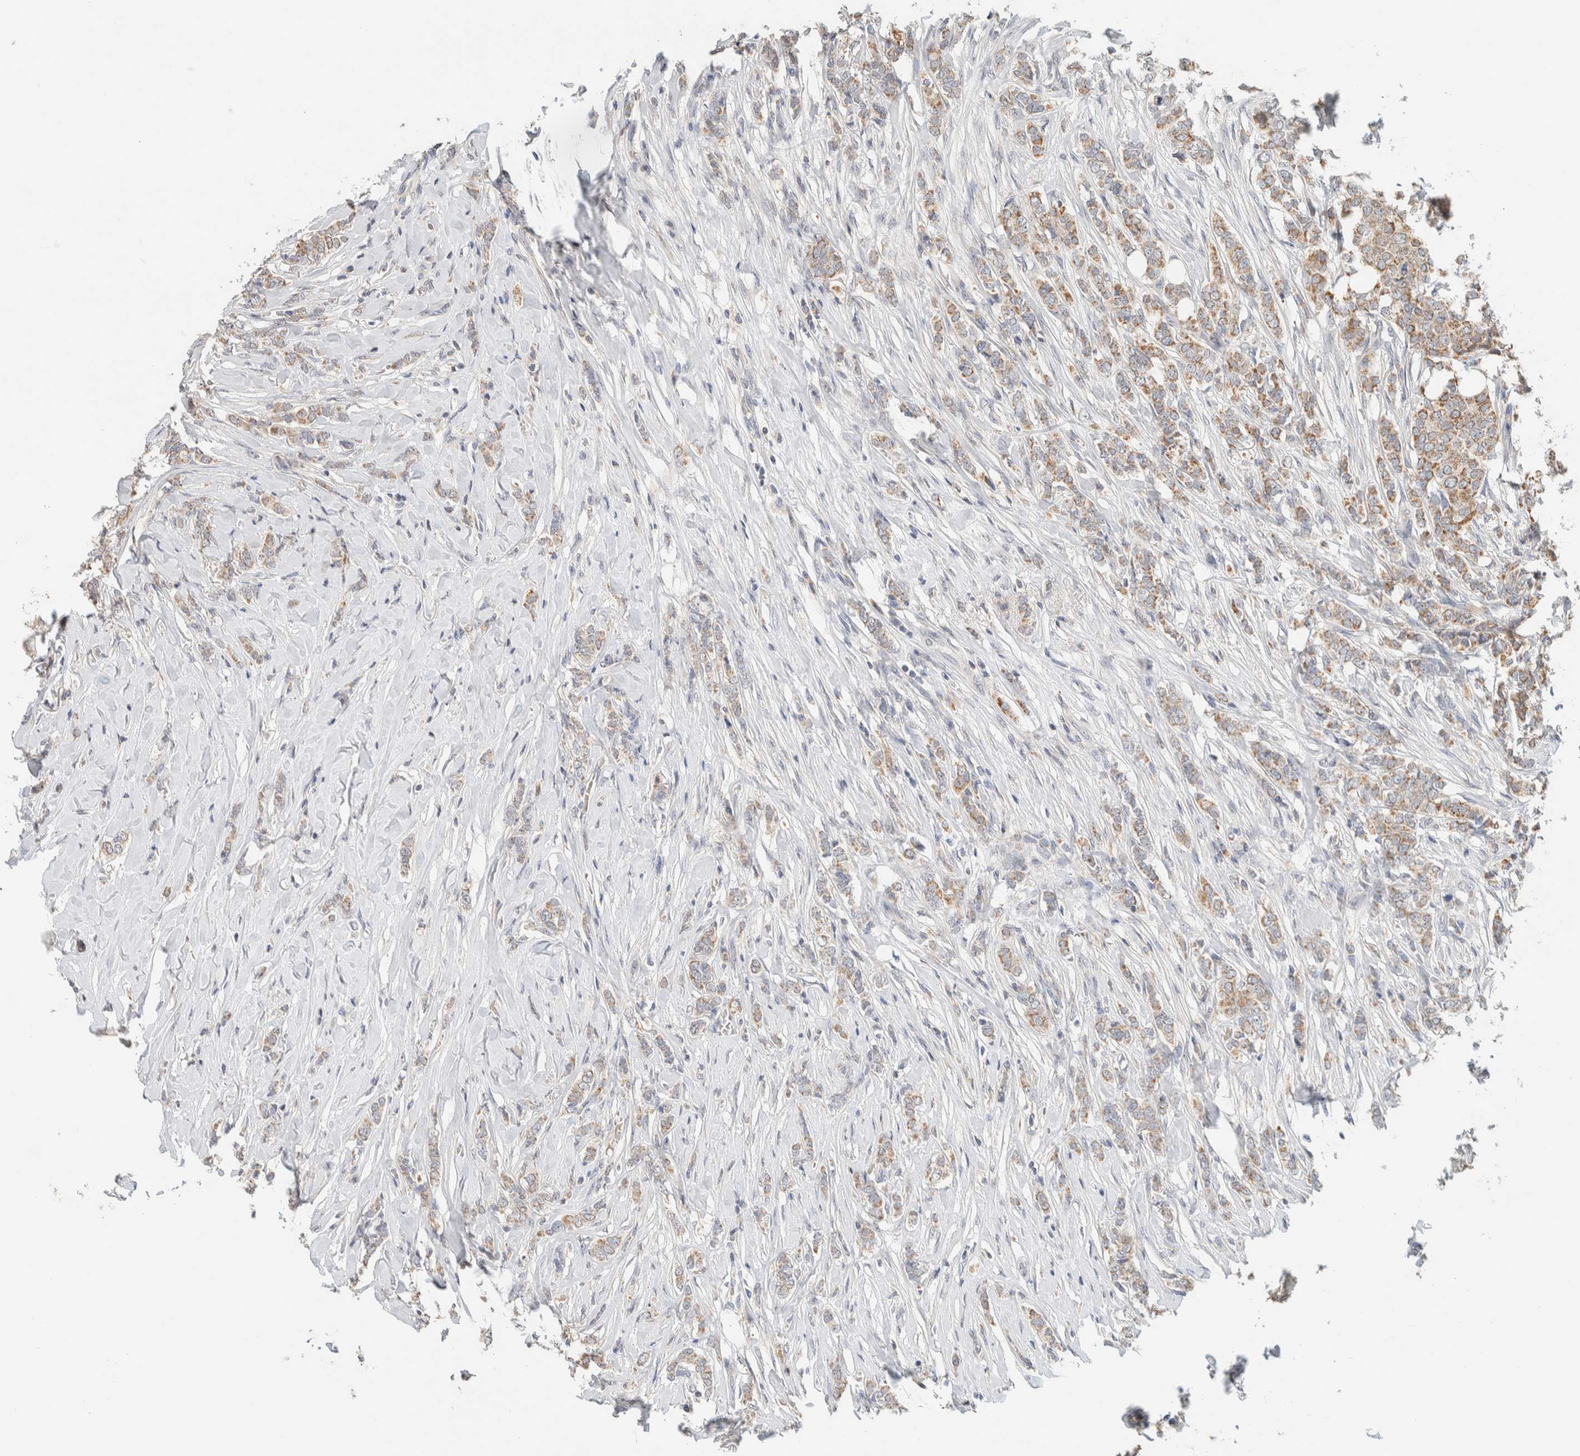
{"staining": {"intensity": "moderate", "quantity": ">75%", "location": "cytoplasmic/membranous"}, "tissue": "breast cancer", "cell_type": "Tumor cells", "image_type": "cancer", "snomed": [{"axis": "morphology", "description": "Lobular carcinoma"}, {"axis": "topography", "description": "Skin"}, {"axis": "topography", "description": "Breast"}], "caption": "An image of breast cancer (lobular carcinoma) stained for a protein exhibits moderate cytoplasmic/membranous brown staining in tumor cells.", "gene": "HDHD3", "patient": {"sex": "female", "age": 46}}